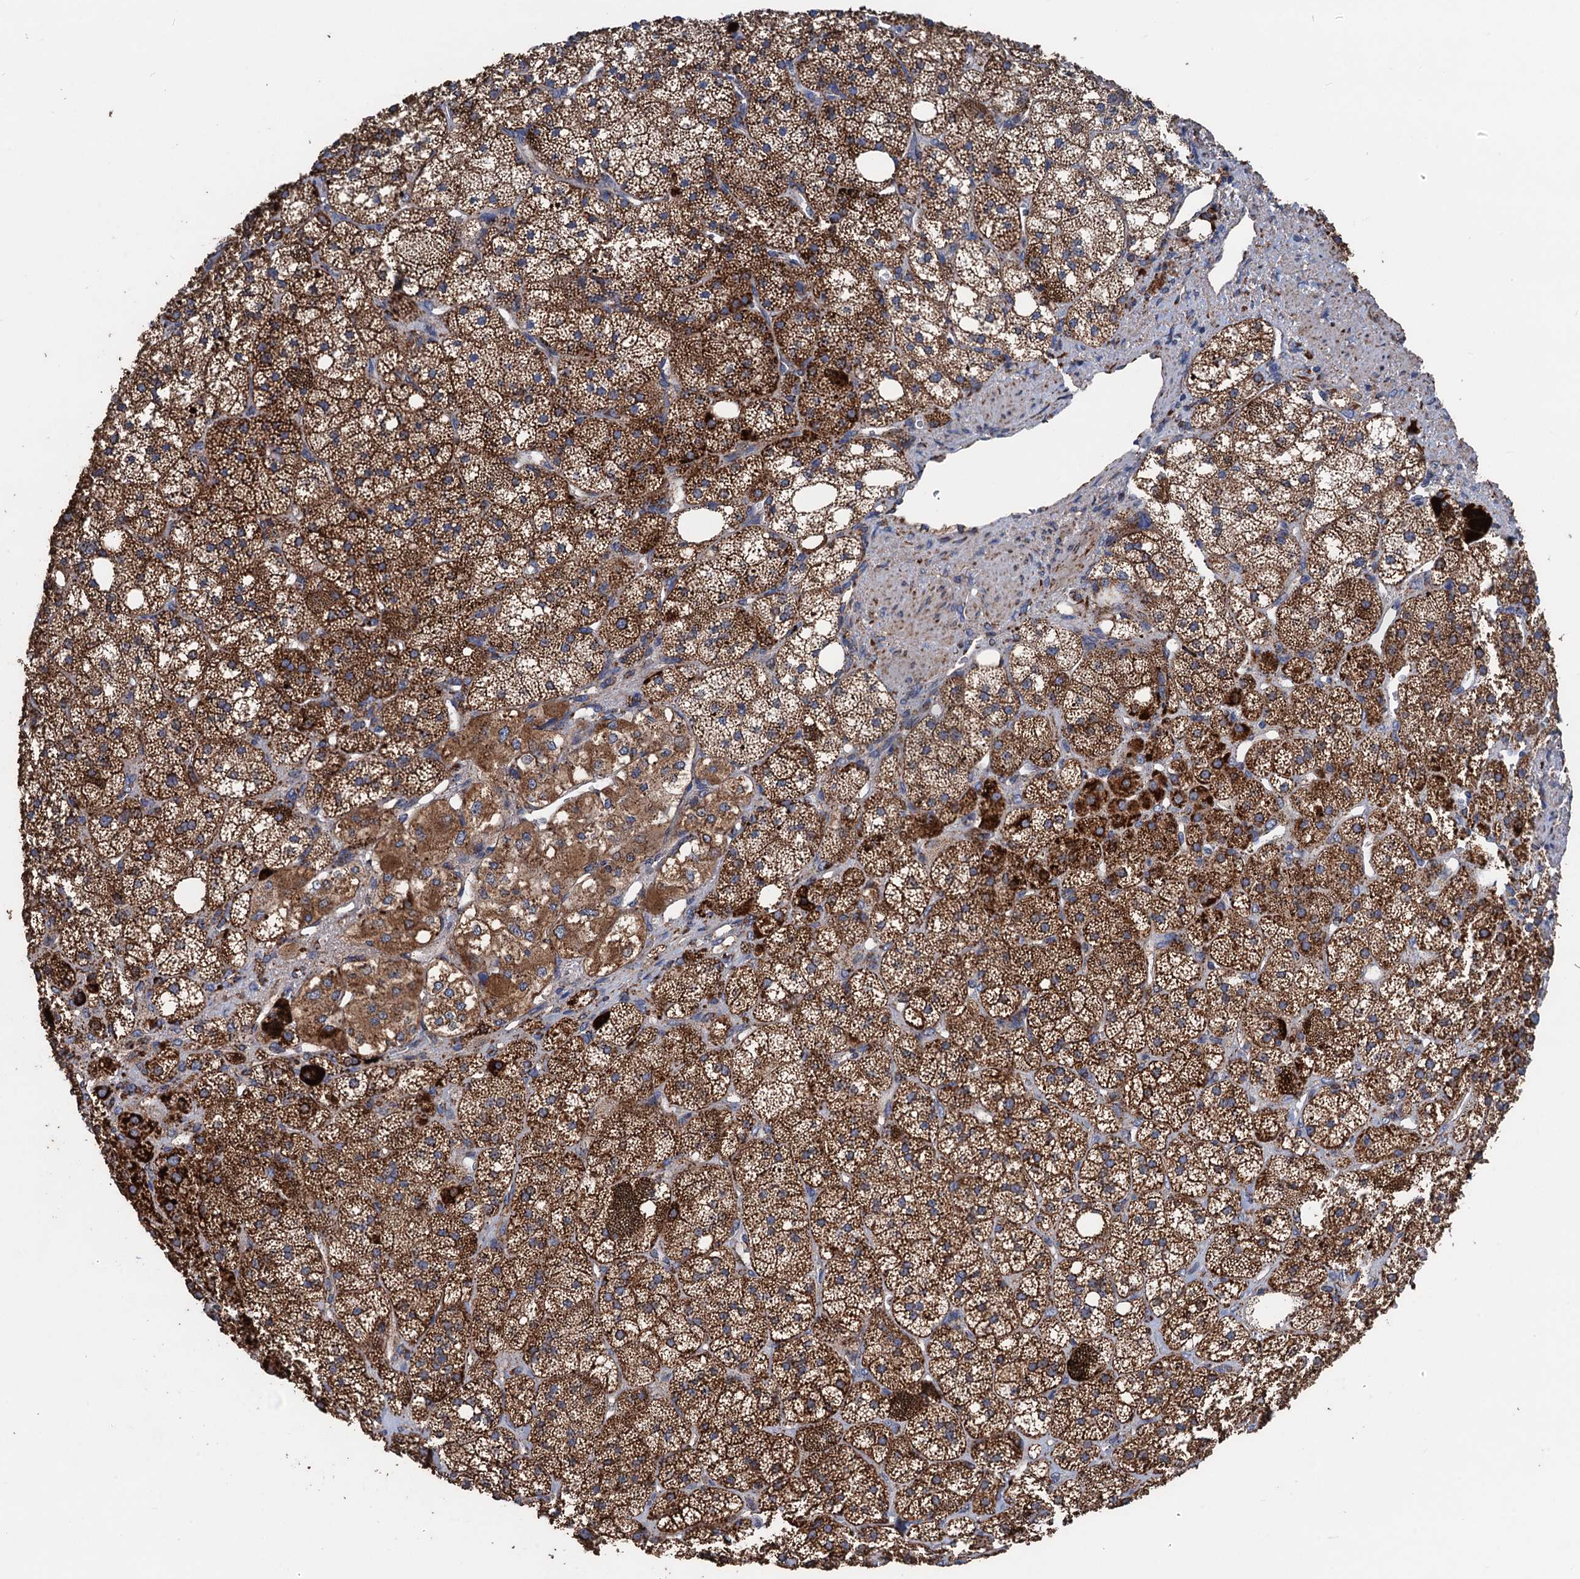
{"staining": {"intensity": "strong", "quantity": ">75%", "location": "cytoplasmic/membranous"}, "tissue": "adrenal gland", "cell_type": "Glandular cells", "image_type": "normal", "snomed": [{"axis": "morphology", "description": "Normal tissue, NOS"}, {"axis": "topography", "description": "Adrenal gland"}], "caption": "Immunohistochemical staining of benign human adrenal gland reveals >75% levels of strong cytoplasmic/membranous protein staining in approximately >75% of glandular cells. The protein of interest is stained brown, and the nuclei are stained in blue (DAB (3,3'-diaminobenzidine) IHC with brightfield microscopy, high magnification).", "gene": "DGLUCY", "patient": {"sex": "male", "age": 61}}